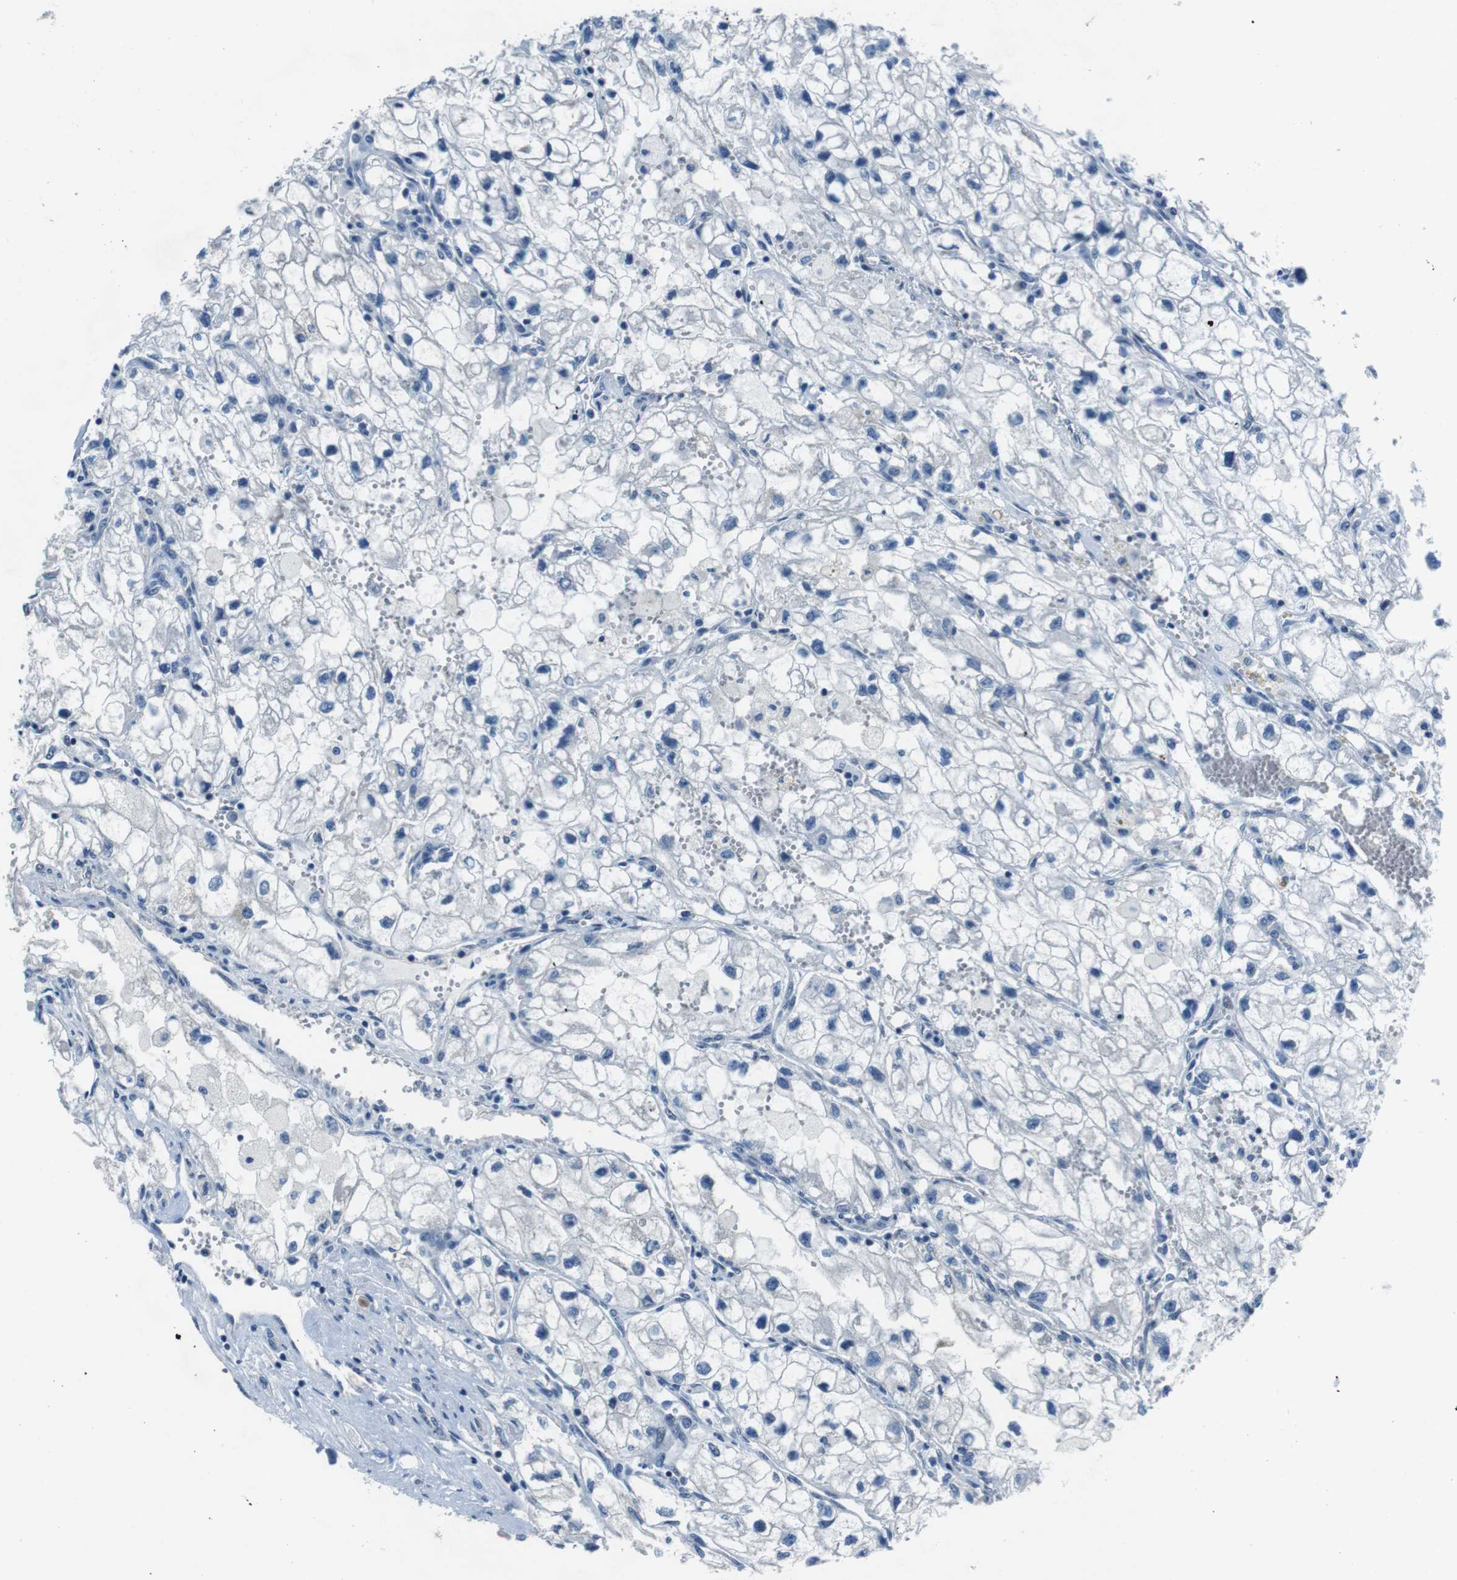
{"staining": {"intensity": "negative", "quantity": "none", "location": "none"}, "tissue": "renal cancer", "cell_type": "Tumor cells", "image_type": "cancer", "snomed": [{"axis": "morphology", "description": "Adenocarcinoma, NOS"}, {"axis": "topography", "description": "Kidney"}], "caption": "This micrograph is of adenocarcinoma (renal) stained with immunohistochemistry (IHC) to label a protein in brown with the nuclei are counter-stained blue. There is no positivity in tumor cells.", "gene": "LRRC49", "patient": {"sex": "female", "age": 70}}